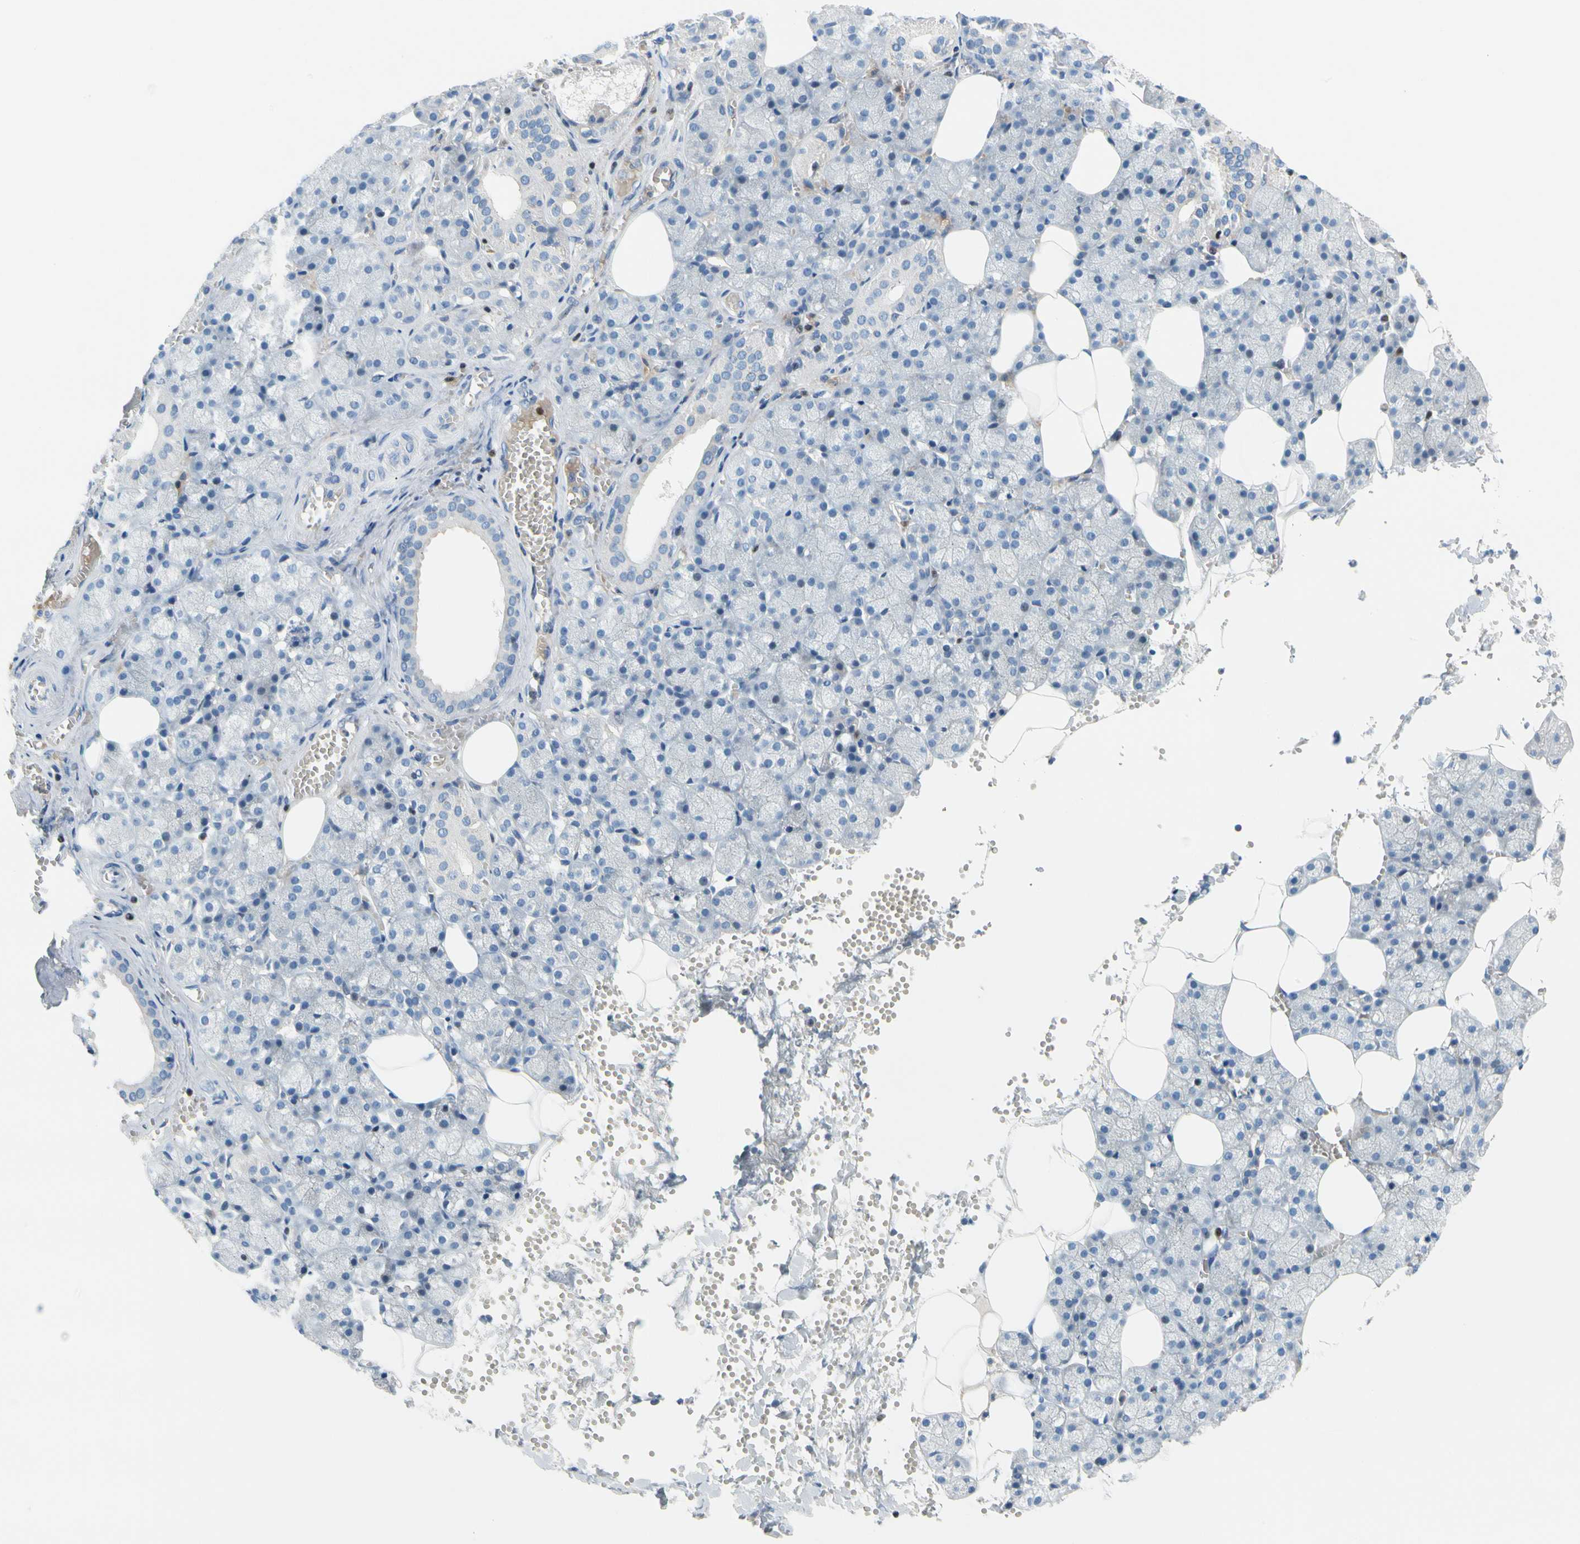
{"staining": {"intensity": "negative", "quantity": "none", "location": "none"}, "tissue": "salivary gland", "cell_type": "Glandular cells", "image_type": "normal", "snomed": [{"axis": "morphology", "description": "Normal tissue, NOS"}, {"axis": "topography", "description": "Salivary gland"}], "caption": "An immunohistochemistry (IHC) micrograph of benign salivary gland is shown. There is no staining in glandular cells of salivary gland. (Immunohistochemistry, brightfield microscopy, high magnification).", "gene": "SP140", "patient": {"sex": "male", "age": 62}}